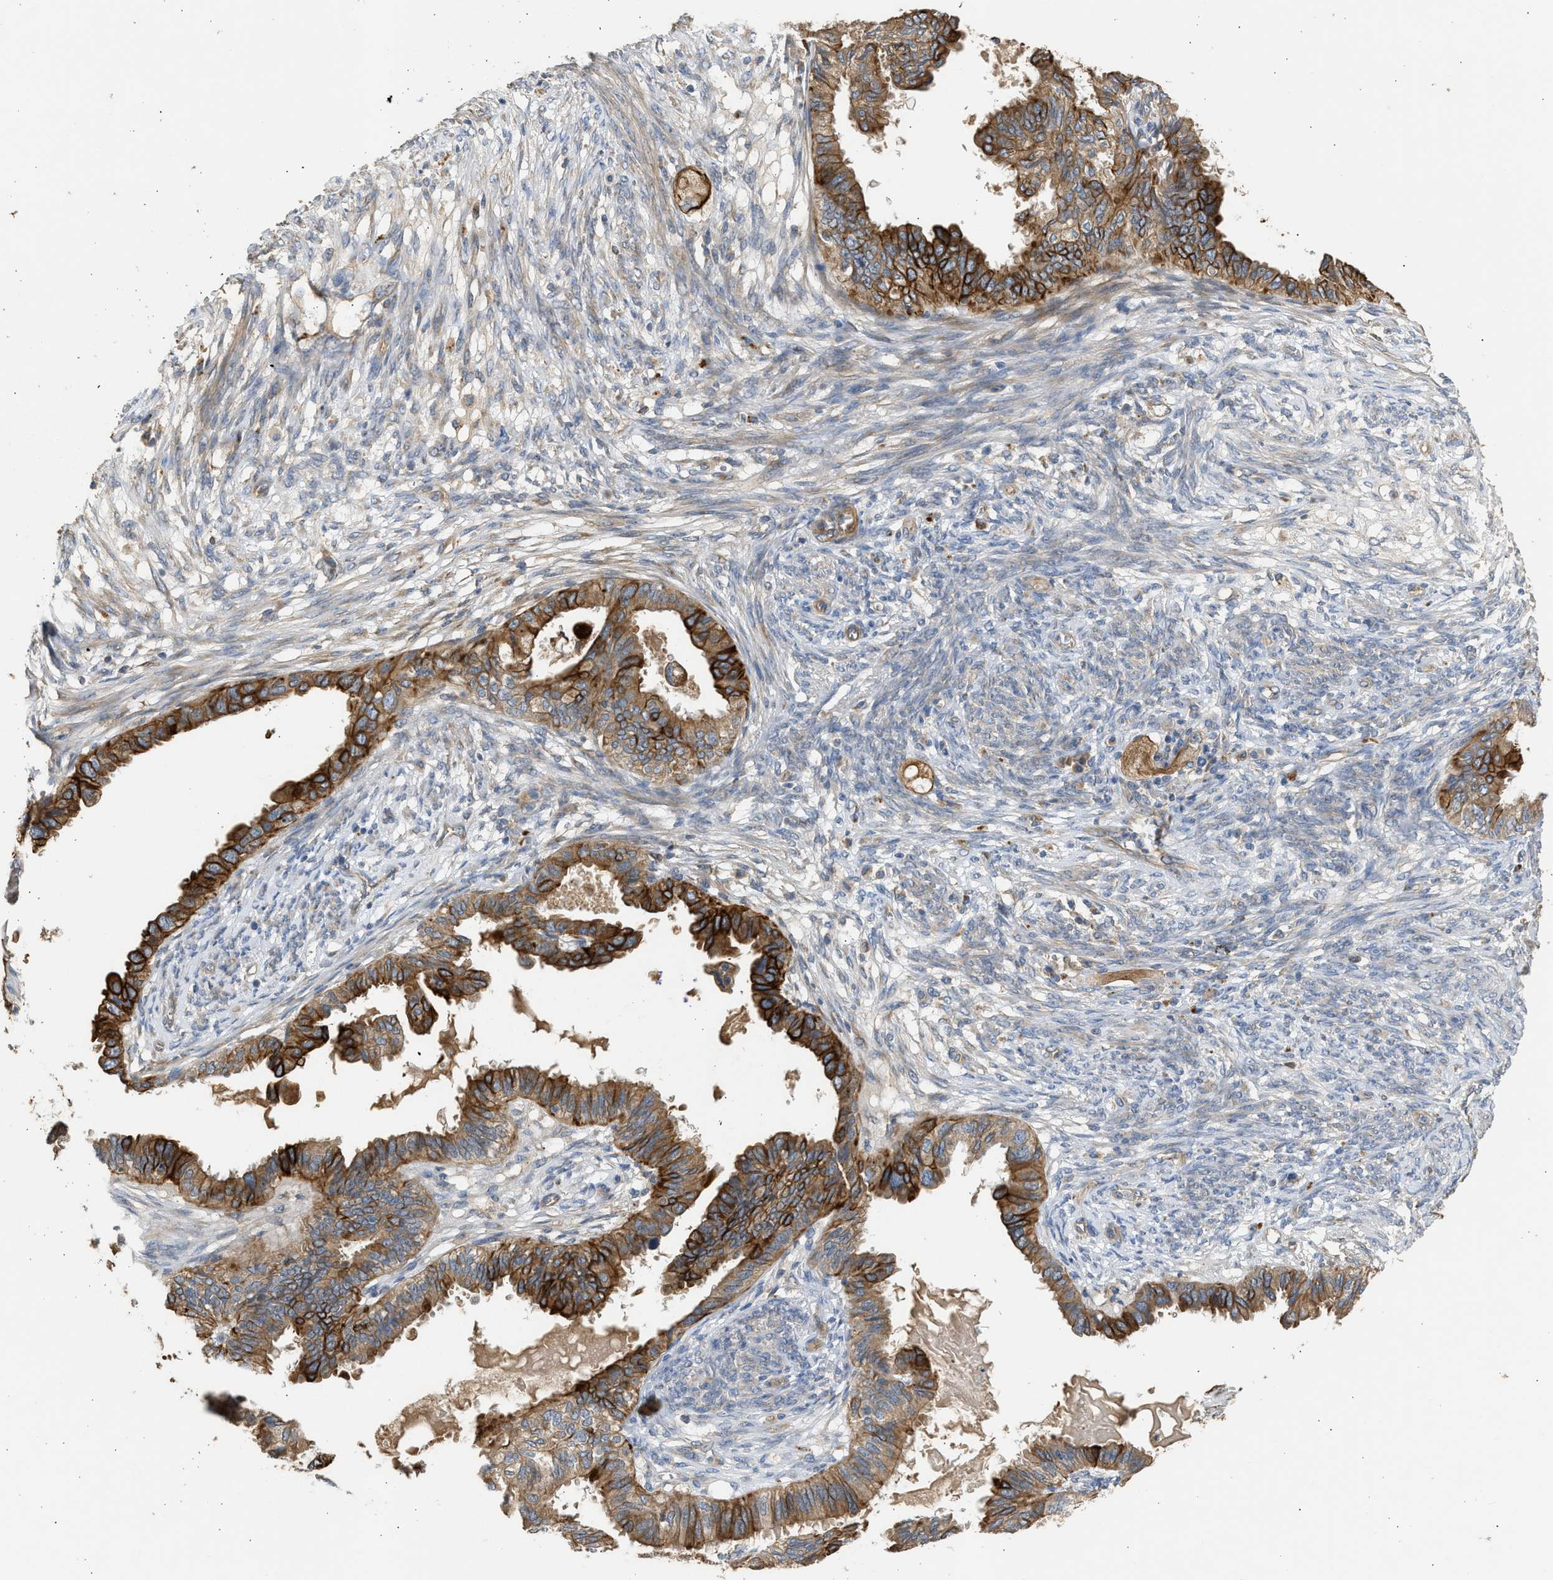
{"staining": {"intensity": "strong", "quantity": ">75%", "location": "cytoplasmic/membranous"}, "tissue": "cervical cancer", "cell_type": "Tumor cells", "image_type": "cancer", "snomed": [{"axis": "morphology", "description": "Normal tissue, NOS"}, {"axis": "morphology", "description": "Adenocarcinoma, NOS"}, {"axis": "topography", "description": "Cervix"}, {"axis": "topography", "description": "Endometrium"}], "caption": "Strong cytoplasmic/membranous expression for a protein is seen in about >75% of tumor cells of cervical cancer (adenocarcinoma) using immunohistochemistry (IHC).", "gene": "CSRNP2", "patient": {"sex": "female", "age": 86}}